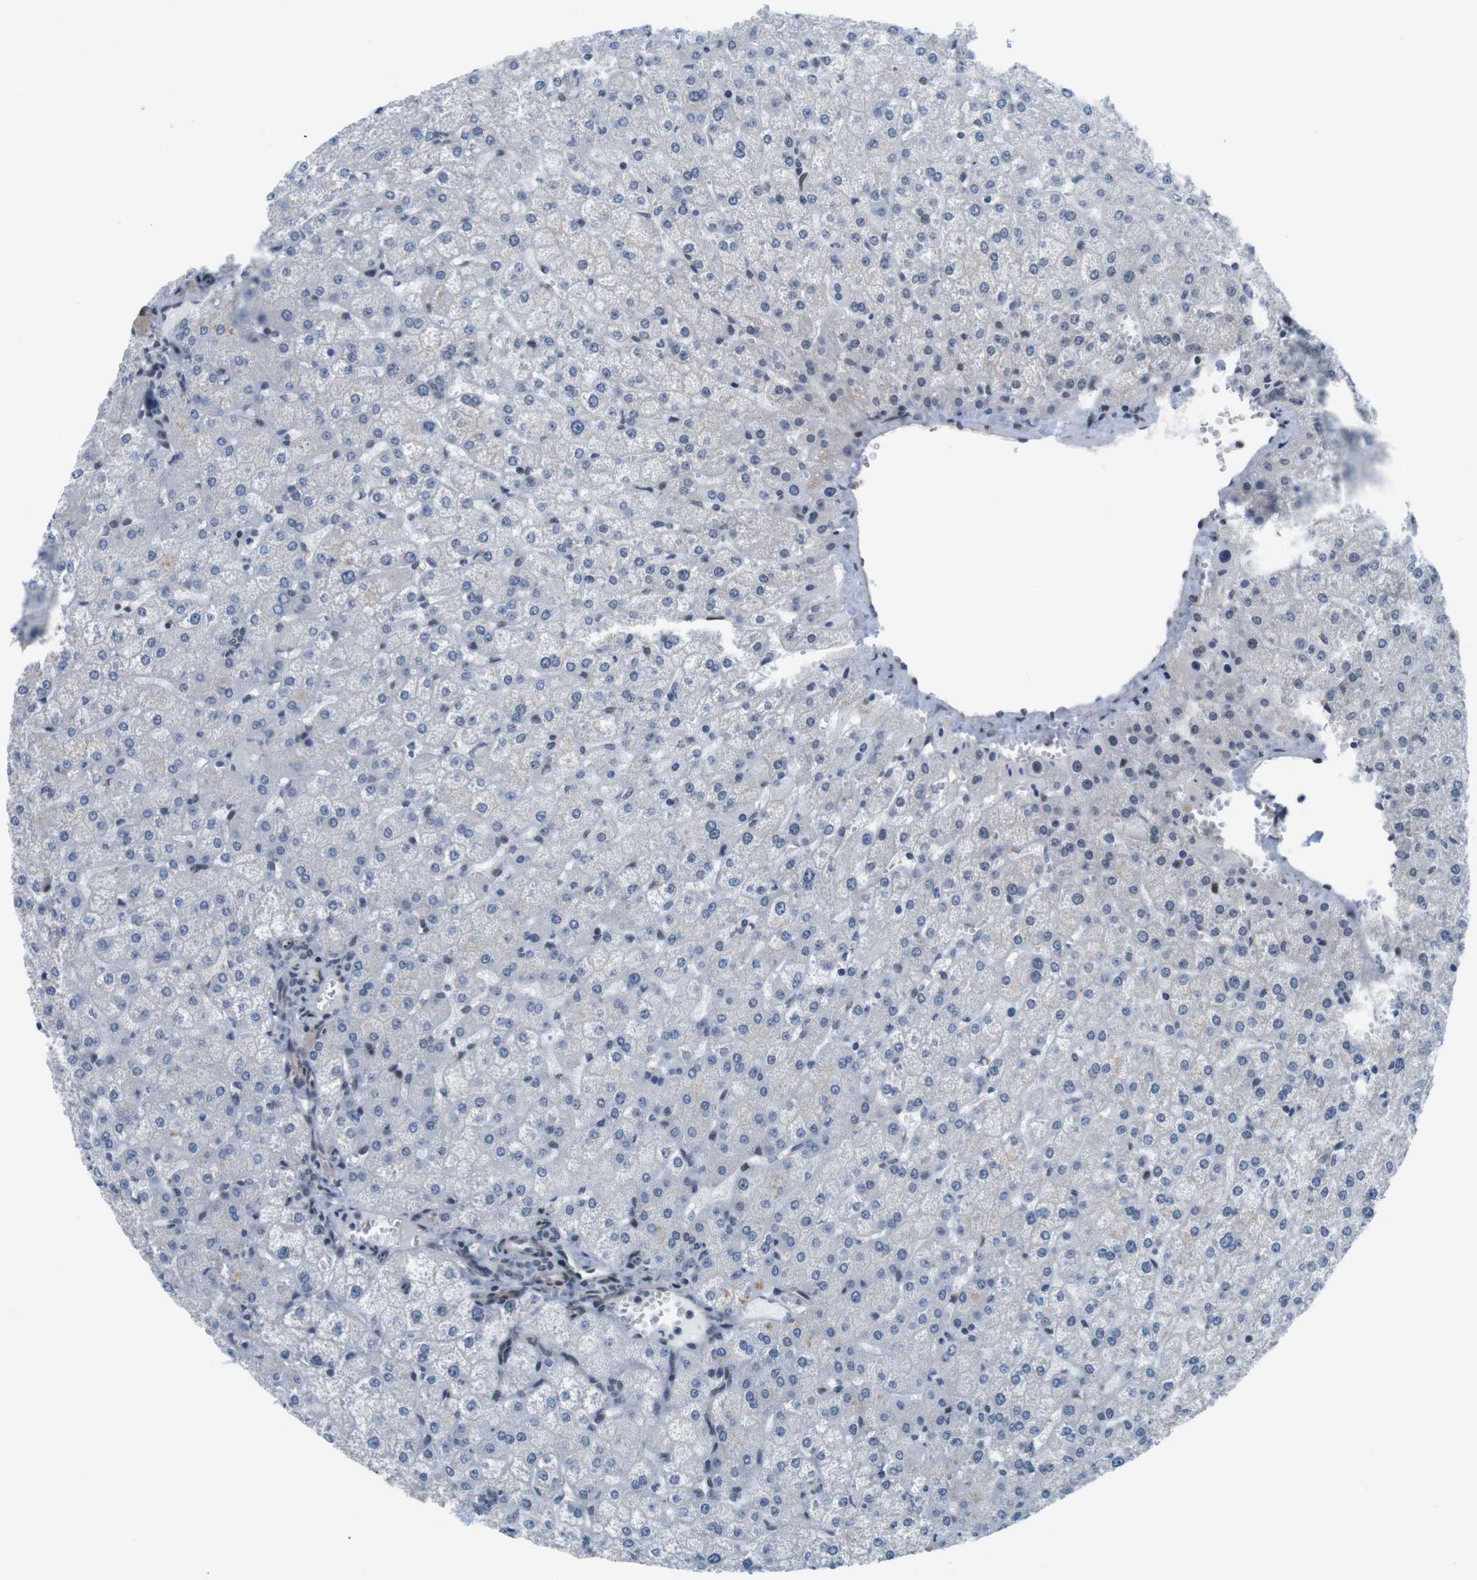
{"staining": {"intensity": "negative", "quantity": "none", "location": "none"}, "tissue": "liver", "cell_type": "Cholangiocytes", "image_type": "normal", "snomed": [{"axis": "morphology", "description": "Normal tissue, NOS"}, {"axis": "topography", "description": "Liver"}], "caption": "This is an immunohistochemistry (IHC) histopathology image of benign human liver. There is no positivity in cholangiocytes.", "gene": "SMCO2", "patient": {"sex": "female", "age": 32}}